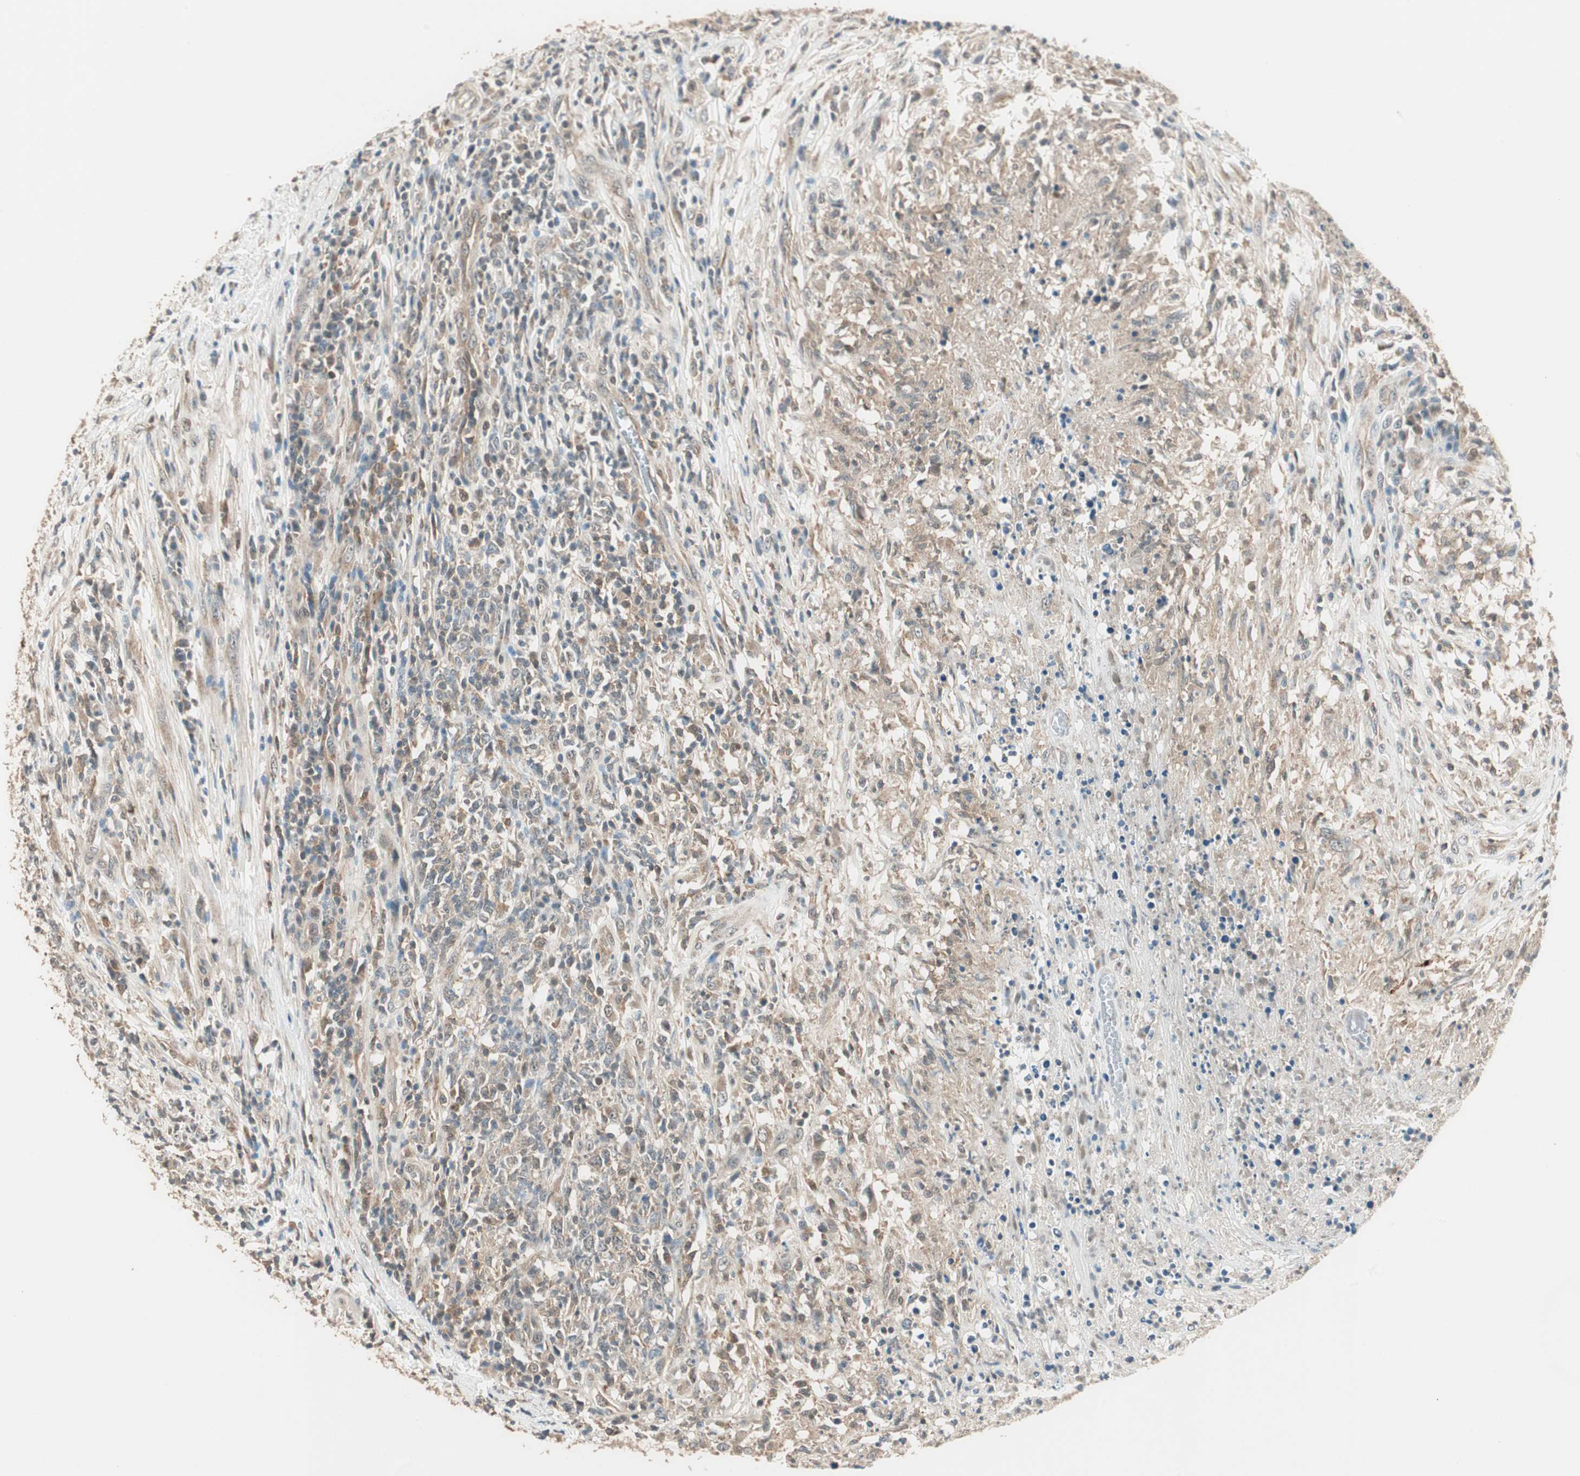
{"staining": {"intensity": "weak", "quantity": ">75%", "location": "cytoplasmic/membranous"}, "tissue": "lymphoma", "cell_type": "Tumor cells", "image_type": "cancer", "snomed": [{"axis": "morphology", "description": "Malignant lymphoma, non-Hodgkin's type, High grade"}, {"axis": "topography", "description": "Lymph node"}], "caption": "Immunohistochemistry (DAB) staining of human lymphoma shows weak cytoplasmic/membranous protein positivity in approximately >75% of tumor cells.", "gene": "TRIM21", "patient": {"sex": "female", "age": 84}}